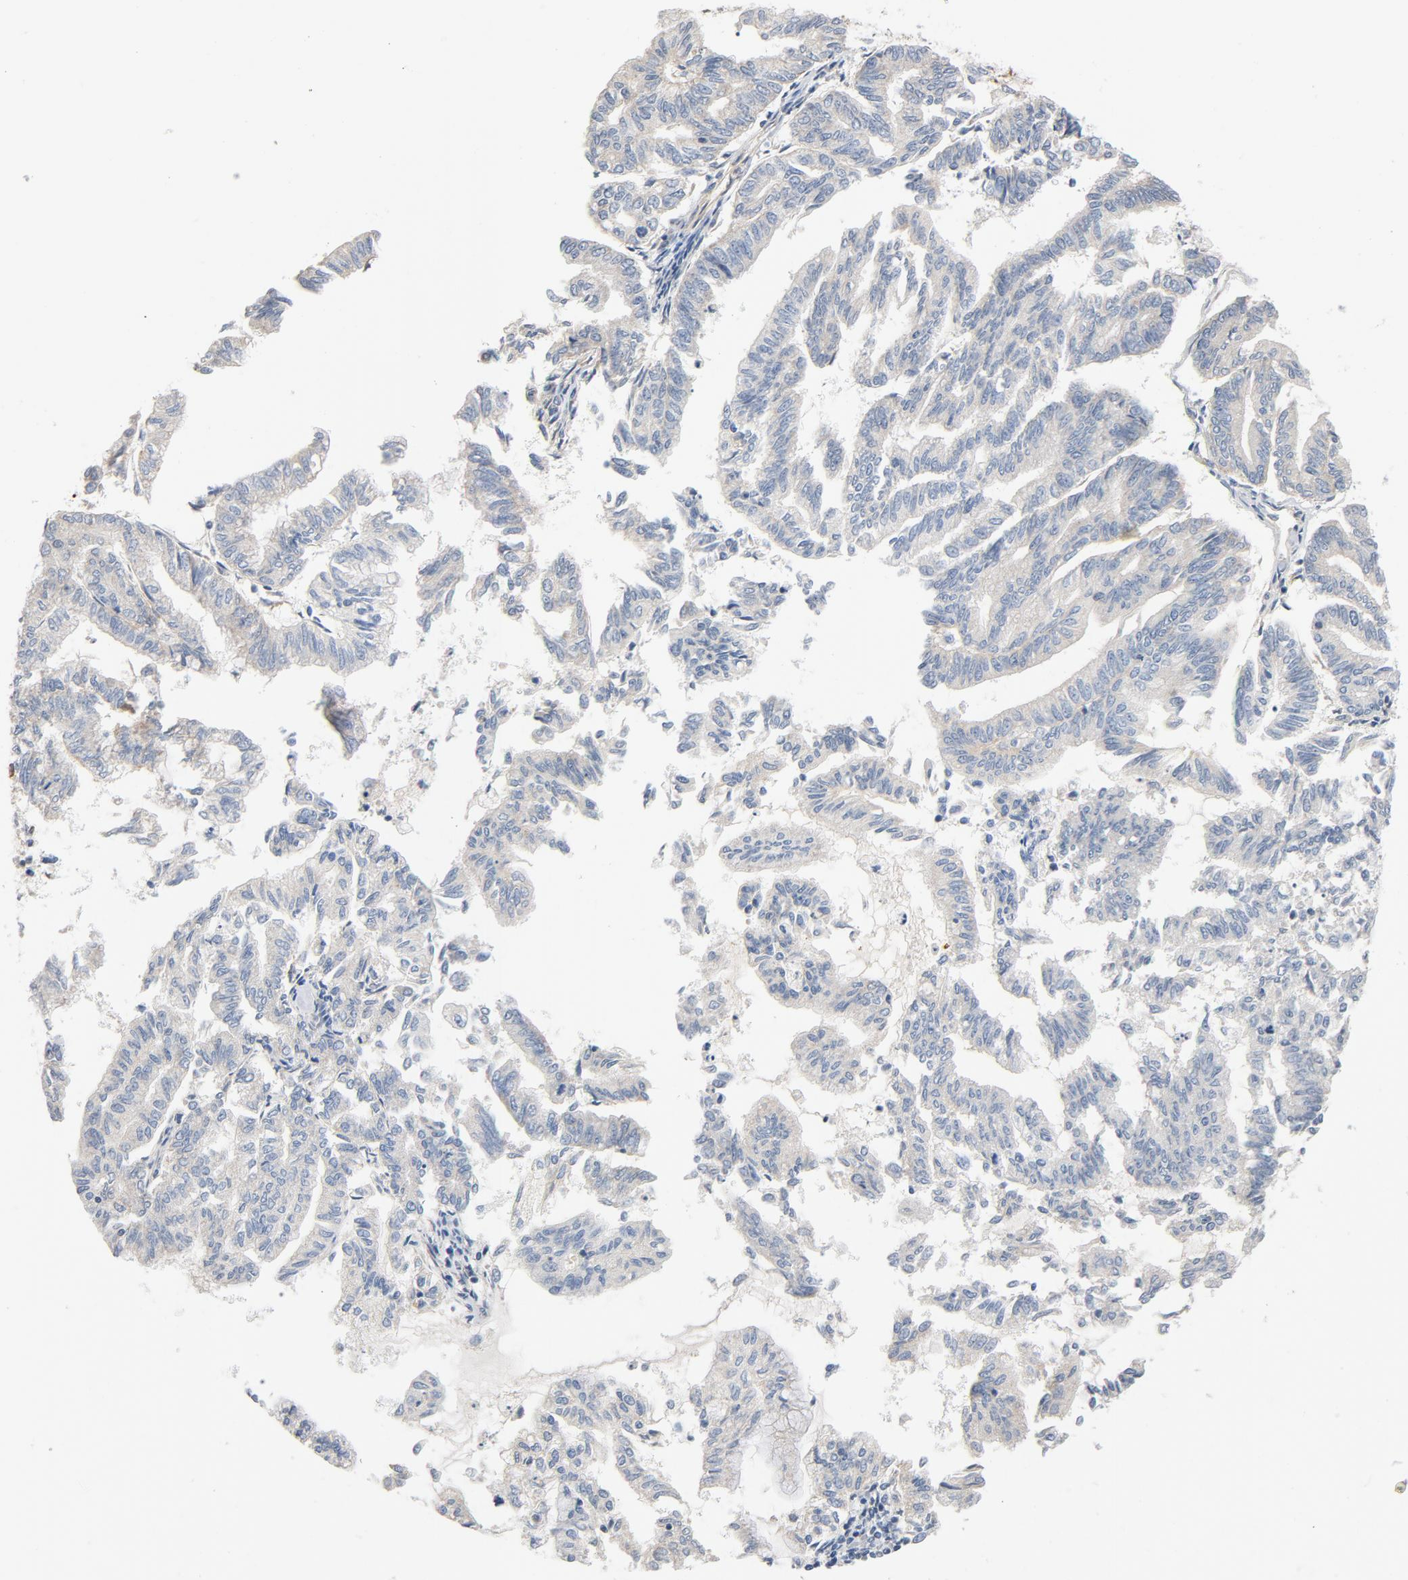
{"staining": {"intensity": "negative", "quantity": "none", "location": "none"}, "tissue": "endometrial cancer", "cell_type": "Tumor cells", "image_type": "cancer", "snomed": [{"axis": "morphology", "description": "Adenocarcinoma, NOS"}, {"axis": "topography", "description": "Endometrium"}], "caption": "DAB immunohistochemical staining of endometrial adenocarcinoma displays no significant positivity in tumor cells. (DAB immunohistochemistry, high magnification).", "gene": "ILK", "patient": {"sex": "female", "age": 79}}